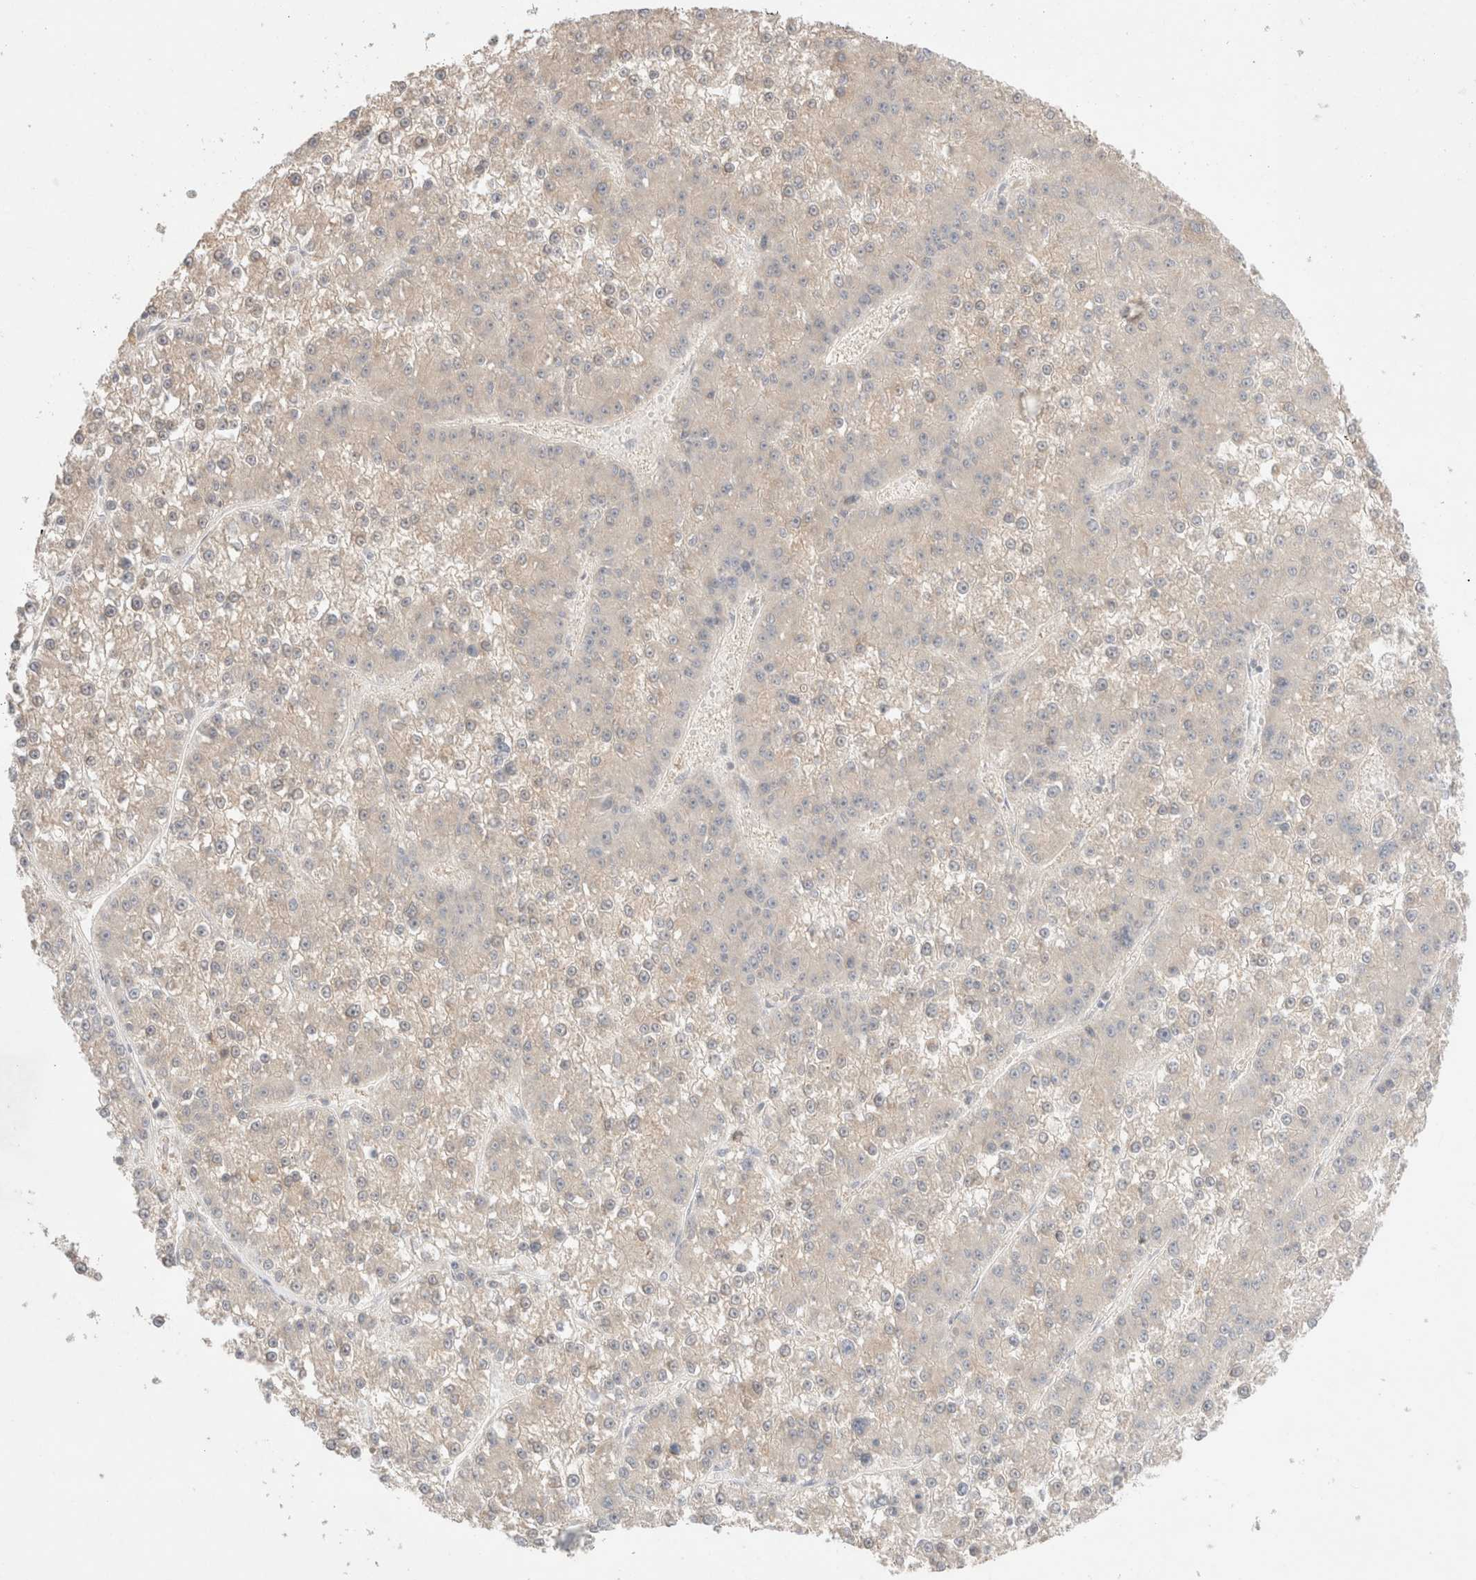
{"staining": {"intensity": "negative", "quantity": "none", "location": "none"}, "tissue": "liver cancer", "cell_type": "Tumor cells", "image_type": "cancer", "snomed": [{"axis": "morphology", "description": "Carcinoma, Hepatocellular, NOS"}, {"axis": "topography", "description": "Liver"}], "caption": "A photomicrograph of human liver hepatocellular carcinoma is negative for staining in tumor cells. The staining is performed using DAB (3,3'-diaminobenzidine) brown chromogen with nuclei counter-stained in using hematoxylin.", "gene": "TRIM41", "patient": {"sex": "female", "age": 73}}